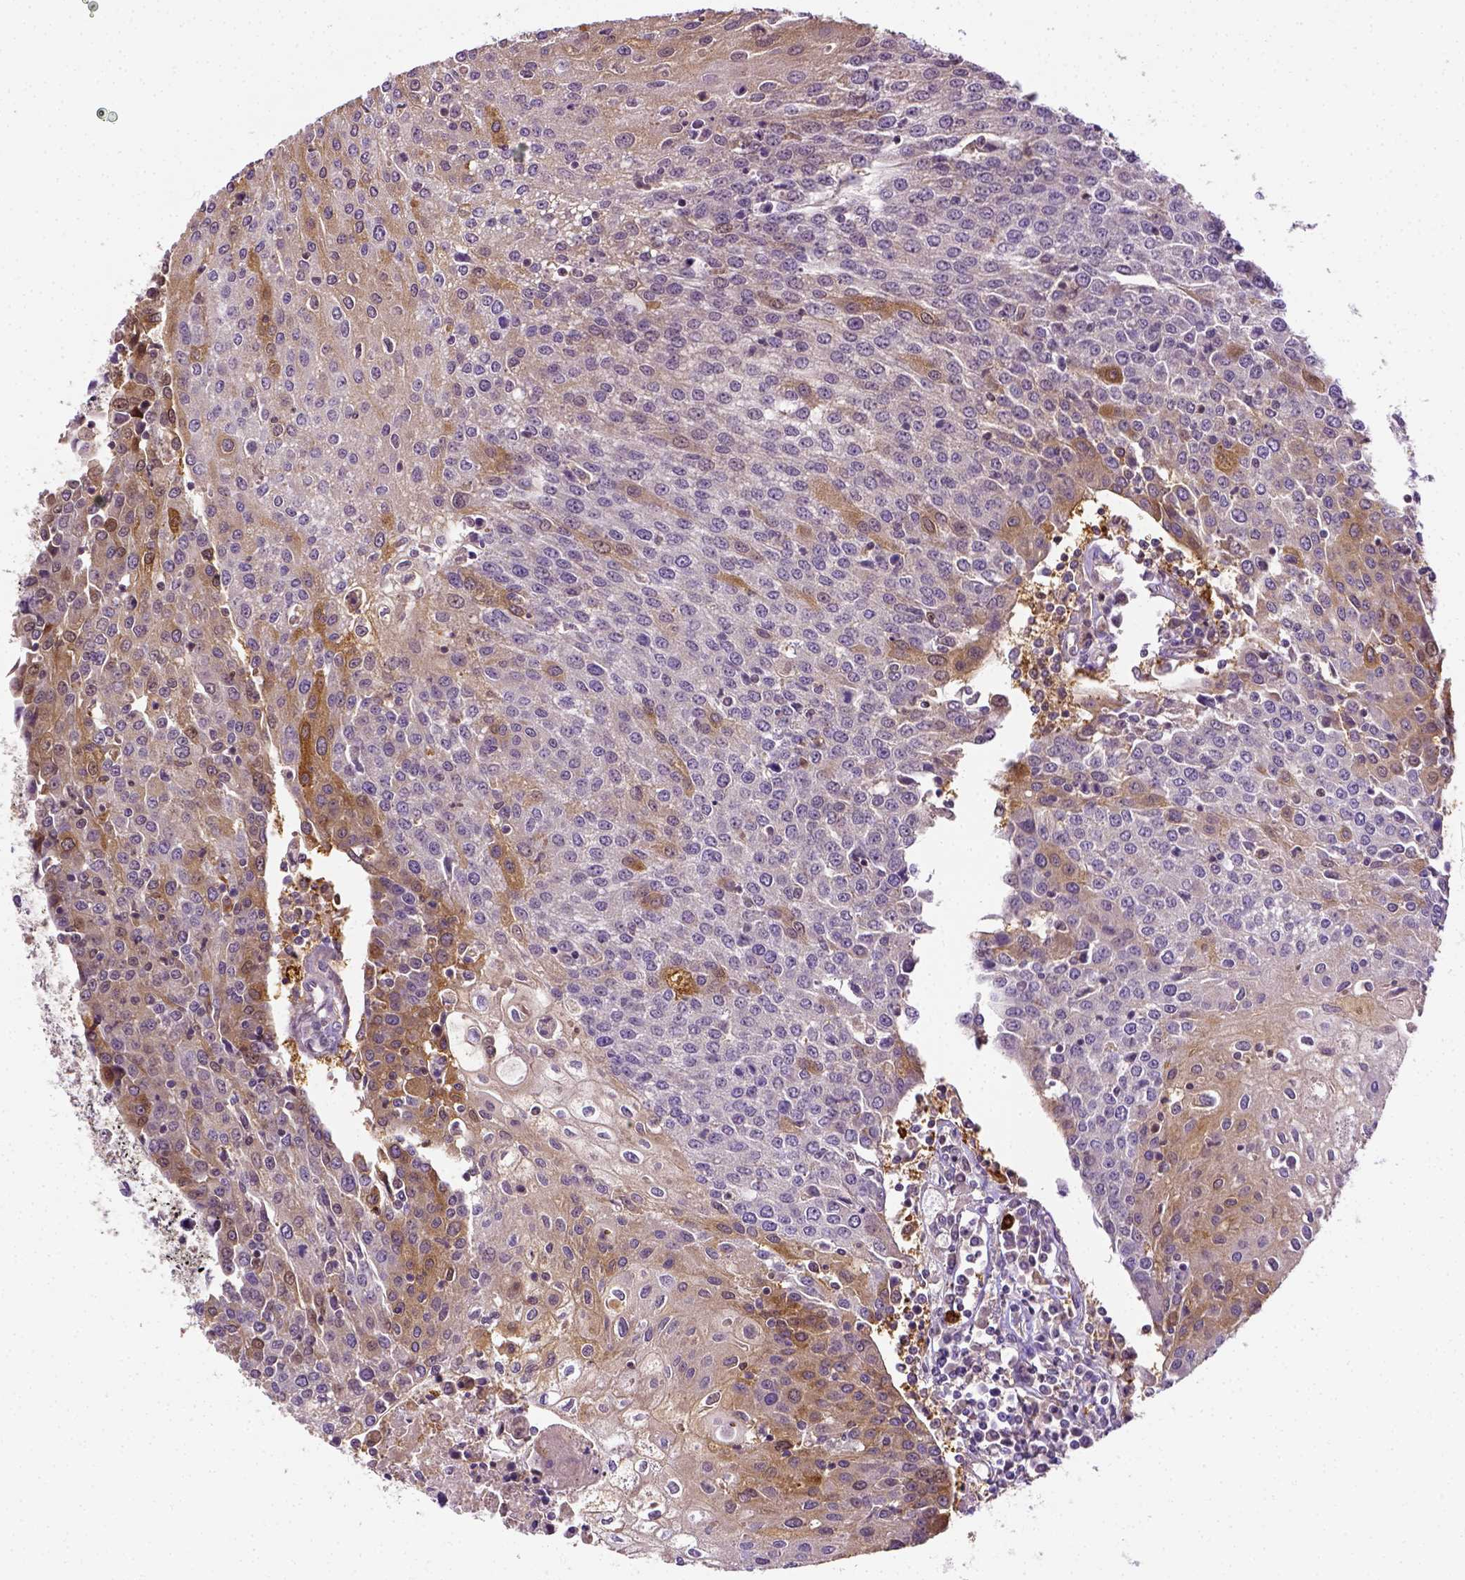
{"staining": {"intensity": "moderate", "quantity": "<25%", "location": "cytoplasmic/membranous"}, "tissue": "urothelial cancer", "cell_type": "Tumor cells", "image_type": "cancer", "snomed": [{"axis": "morphology", "description": "Urothelial carcinoma, High grade"}, {"axis": "topography", "description": "Urinary bladder"}], "caption": "Approximately <25% of tumor cells in human urothelial cancer show moderate cytoplasmic/membranous protein staining as visualized by brown immunohistochemical staining.", "gene": "MATK", "patient": {"sex": "female", "age": 85}}